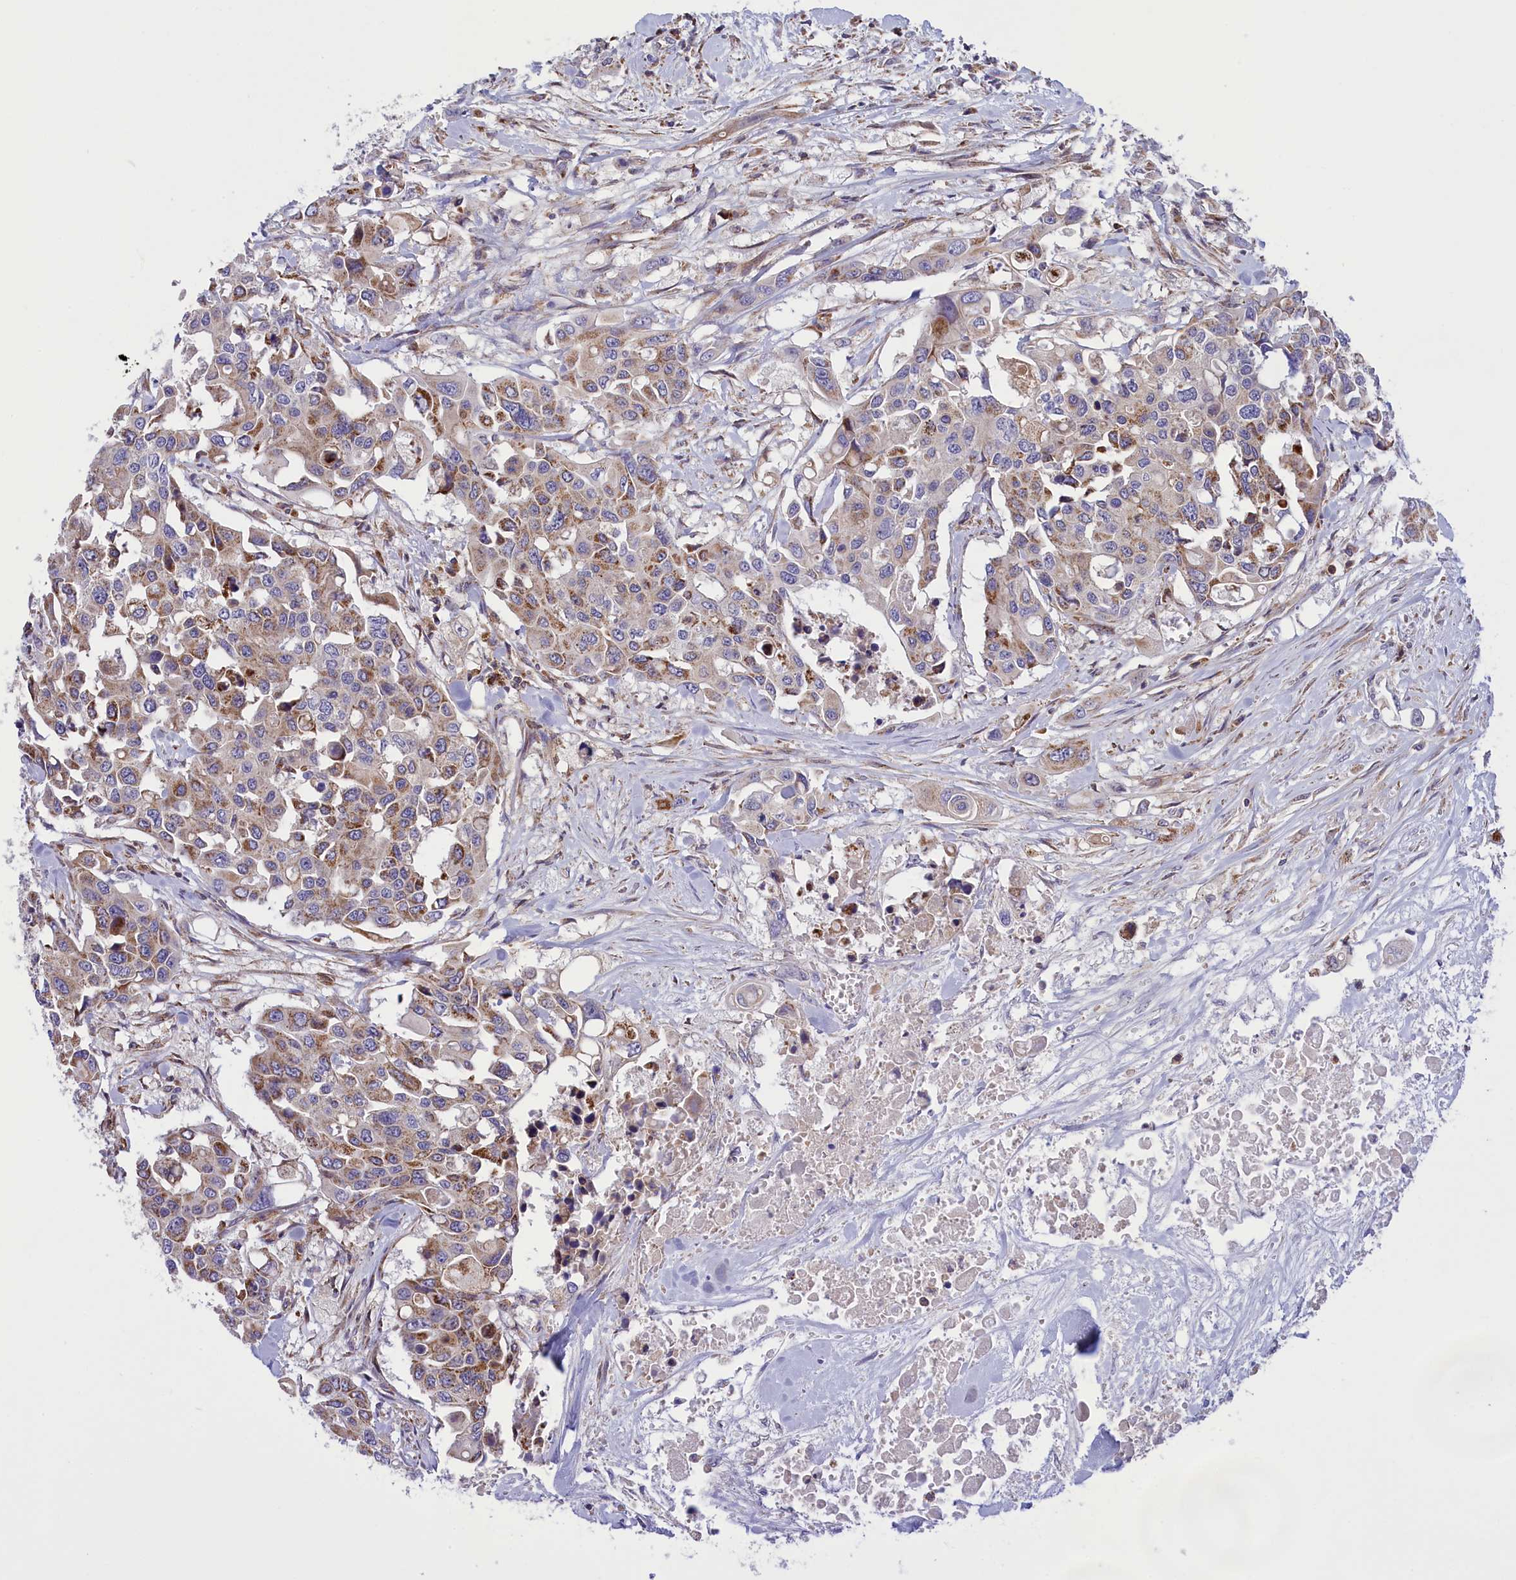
{"staining": {"intensity": "moderate", "quantity": "<25%", "location": "cytoplasmic/membranous"}, "tissue": "colorectal cancer", "cell_type": "Tumor cells", "image_type": "cancer", "snomed": [{"axis": "morphology", "description": "Adenocarcinoma, NOS"}, {"axis": "topography", "description": "Colon"}], "caption": "Adenocarcinoma (colorectal) stained with a protein marker demonstrates moderate staining in tumor cells.", "gene": "CORO7-PAM16", "patient": {"sex": "male", "age": 77}}